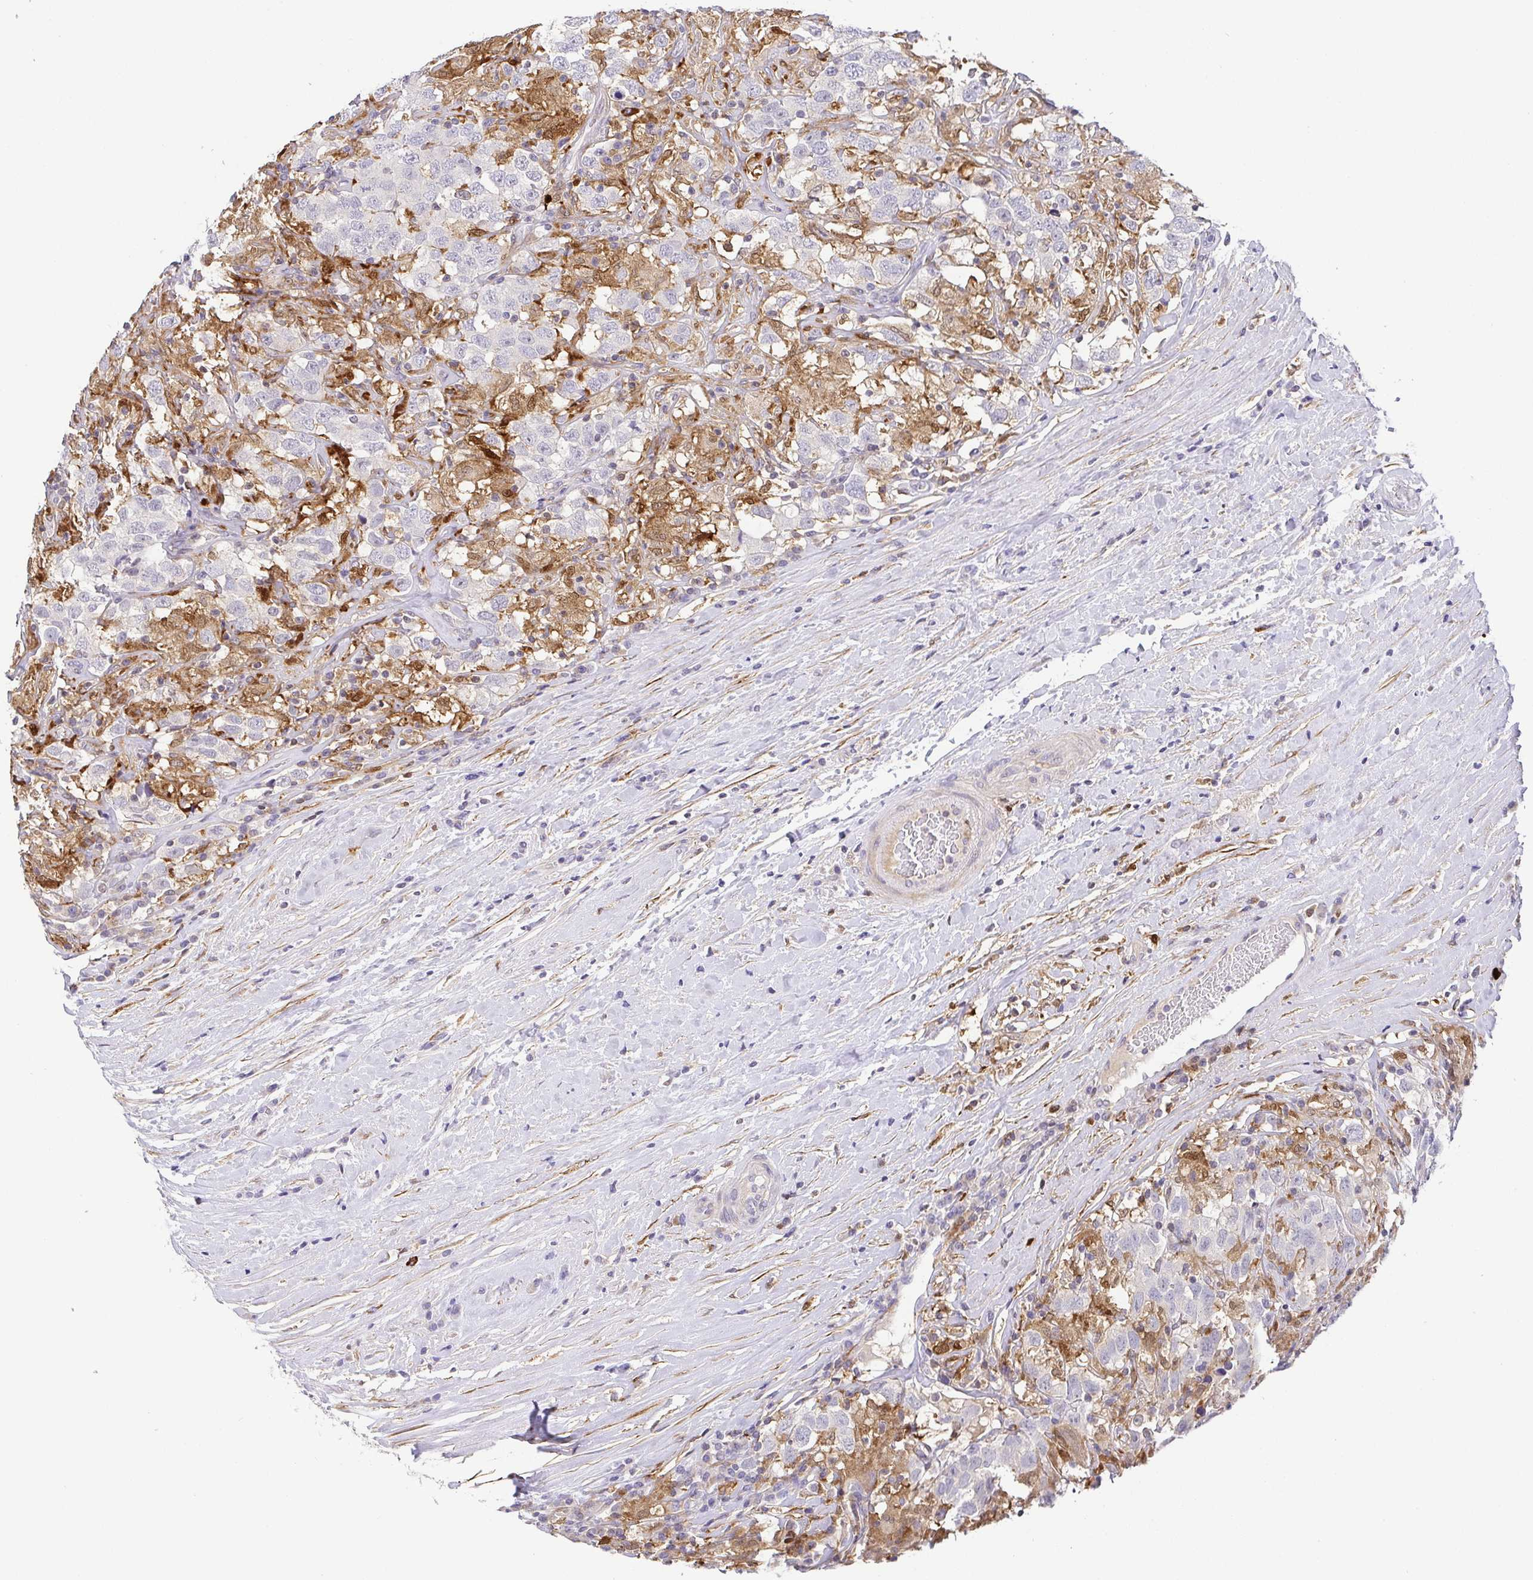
{"staining": {"intensity": "negative", "quantity": "none", "location": "none"}, "tissue": "testis cancer", "cell_type": "Tumor cells", "image_type": "cancer", "snomed": [{"axis": "morphology", "description": "Seminoma, NOS"}, {"axis": "topography", "description": "Testis"}], "caption": "The image shows no staining of tumor cells in testis cancer (seminoma). The staining is performed using DAB brown chromogen with nuclei counter-stained in using hematoxylin.", "gene": "RNASE7", "patient": {"sex": "male", "age": 41}}